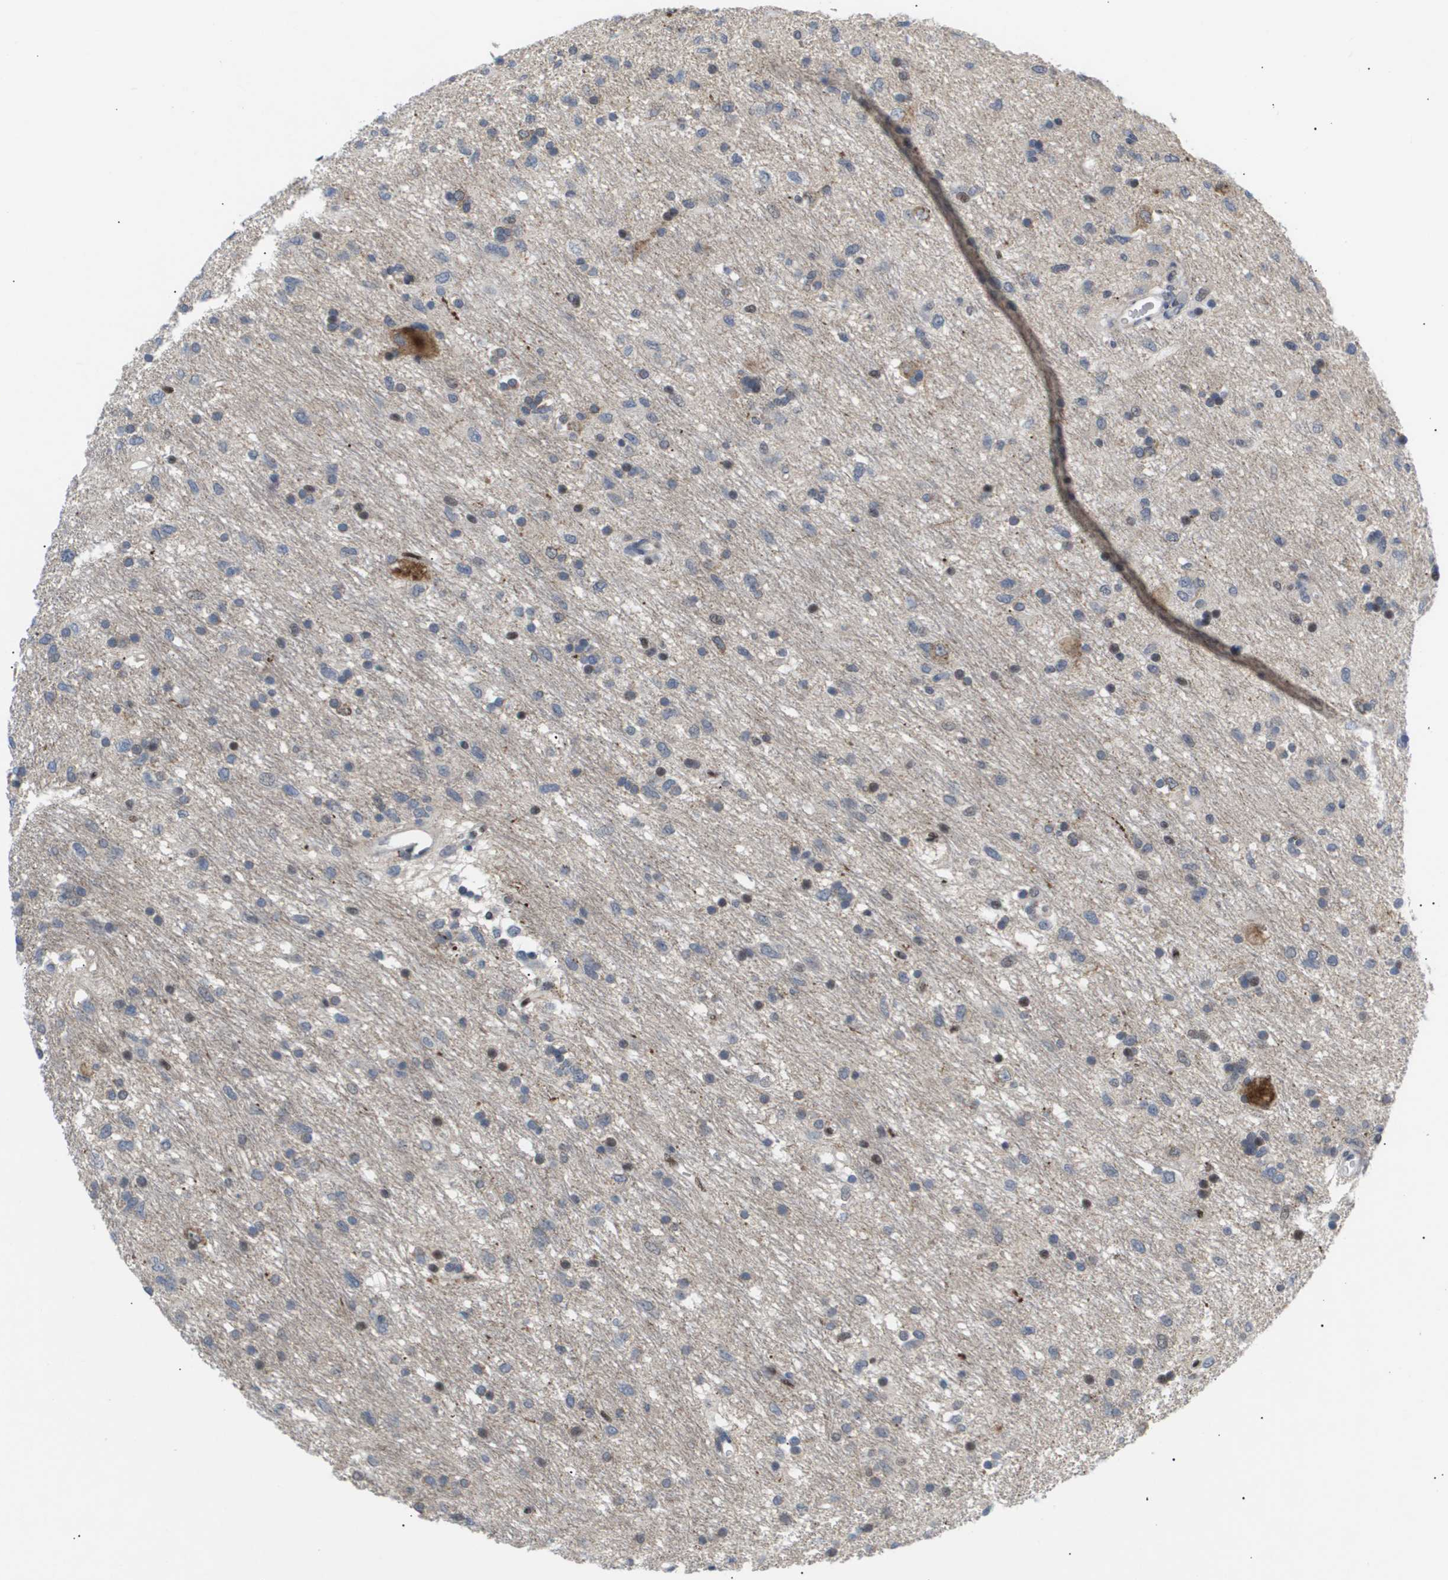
{"staining": {"intensity": "moderate", "quantity": "<25%", "location": "nuclear"}, "tissue": "glioma", "cell_type": "Tumor cells", "image_type": "cancer", "snomed": [{"axis": "morphology", "description": "Glioma, malignant, Low grade"}, {"axis": "topography", "description": "Brain"}], "caption": "IHC micrograph of human malignant glioma (low-grade) stained for a protein (brown), which shows low levels of moderate nuclear positivity in approximately <25% of tumor cells.", "gene": "PPARD", "patient": {"sex": "male", "age": 77}}